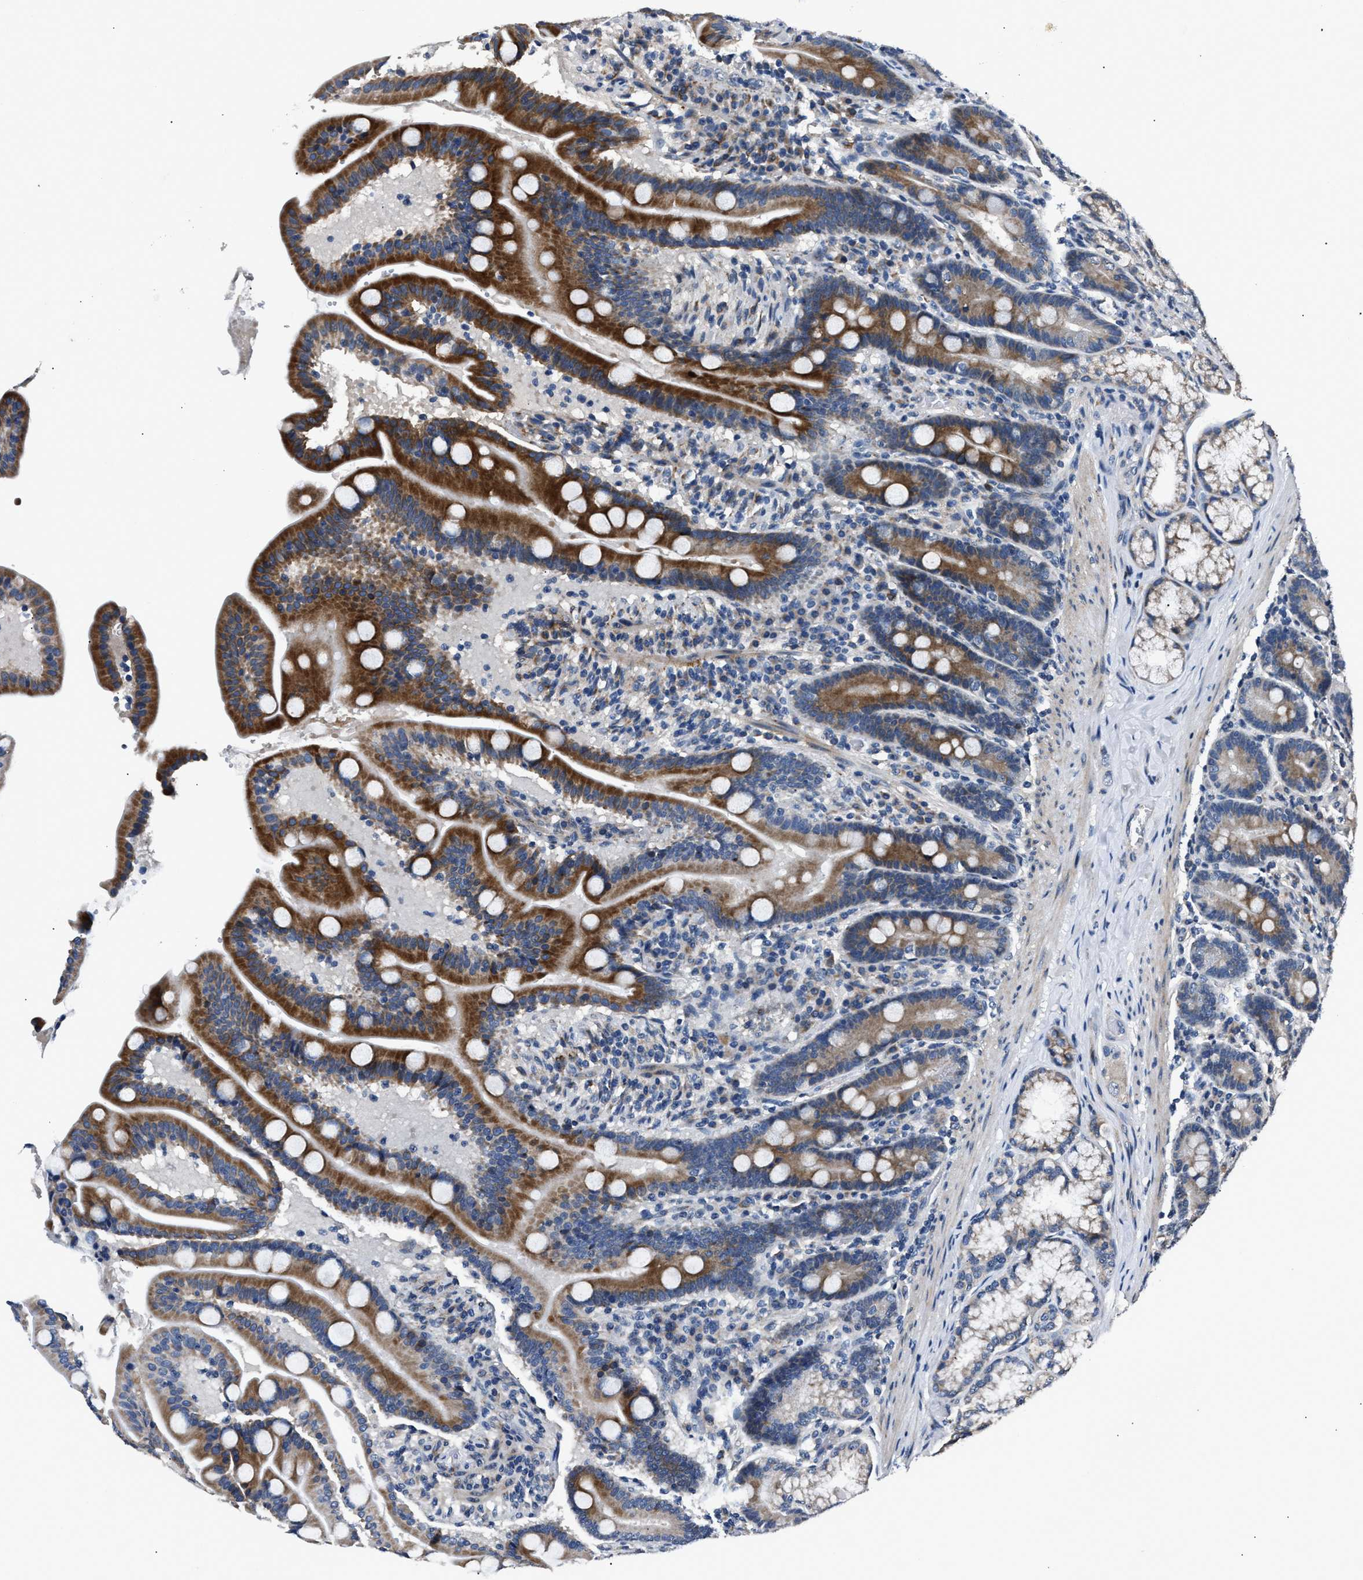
{"staining": {"intensity": "strong", "quantity": "25%-75%", "location": "cytoplasmic/membranous"}, "tissue": "duodenum", "cell_type": "Glandular cells", "image_type": "normal", "snomed": [{"axis": "morphology", "description": "Normal tissue, NOS"}, {"axis": "topography", "description": "Duodenum"}], "caption": "Approximately 25%-75% of glandular cells in unremarkable duodenum reveal strong cytoplasmic/membranous protein staining as visualized by brown immunohistochemical staining.", "gene": "DNAJC24", "patient": {"sex": "male", "age": 54}}